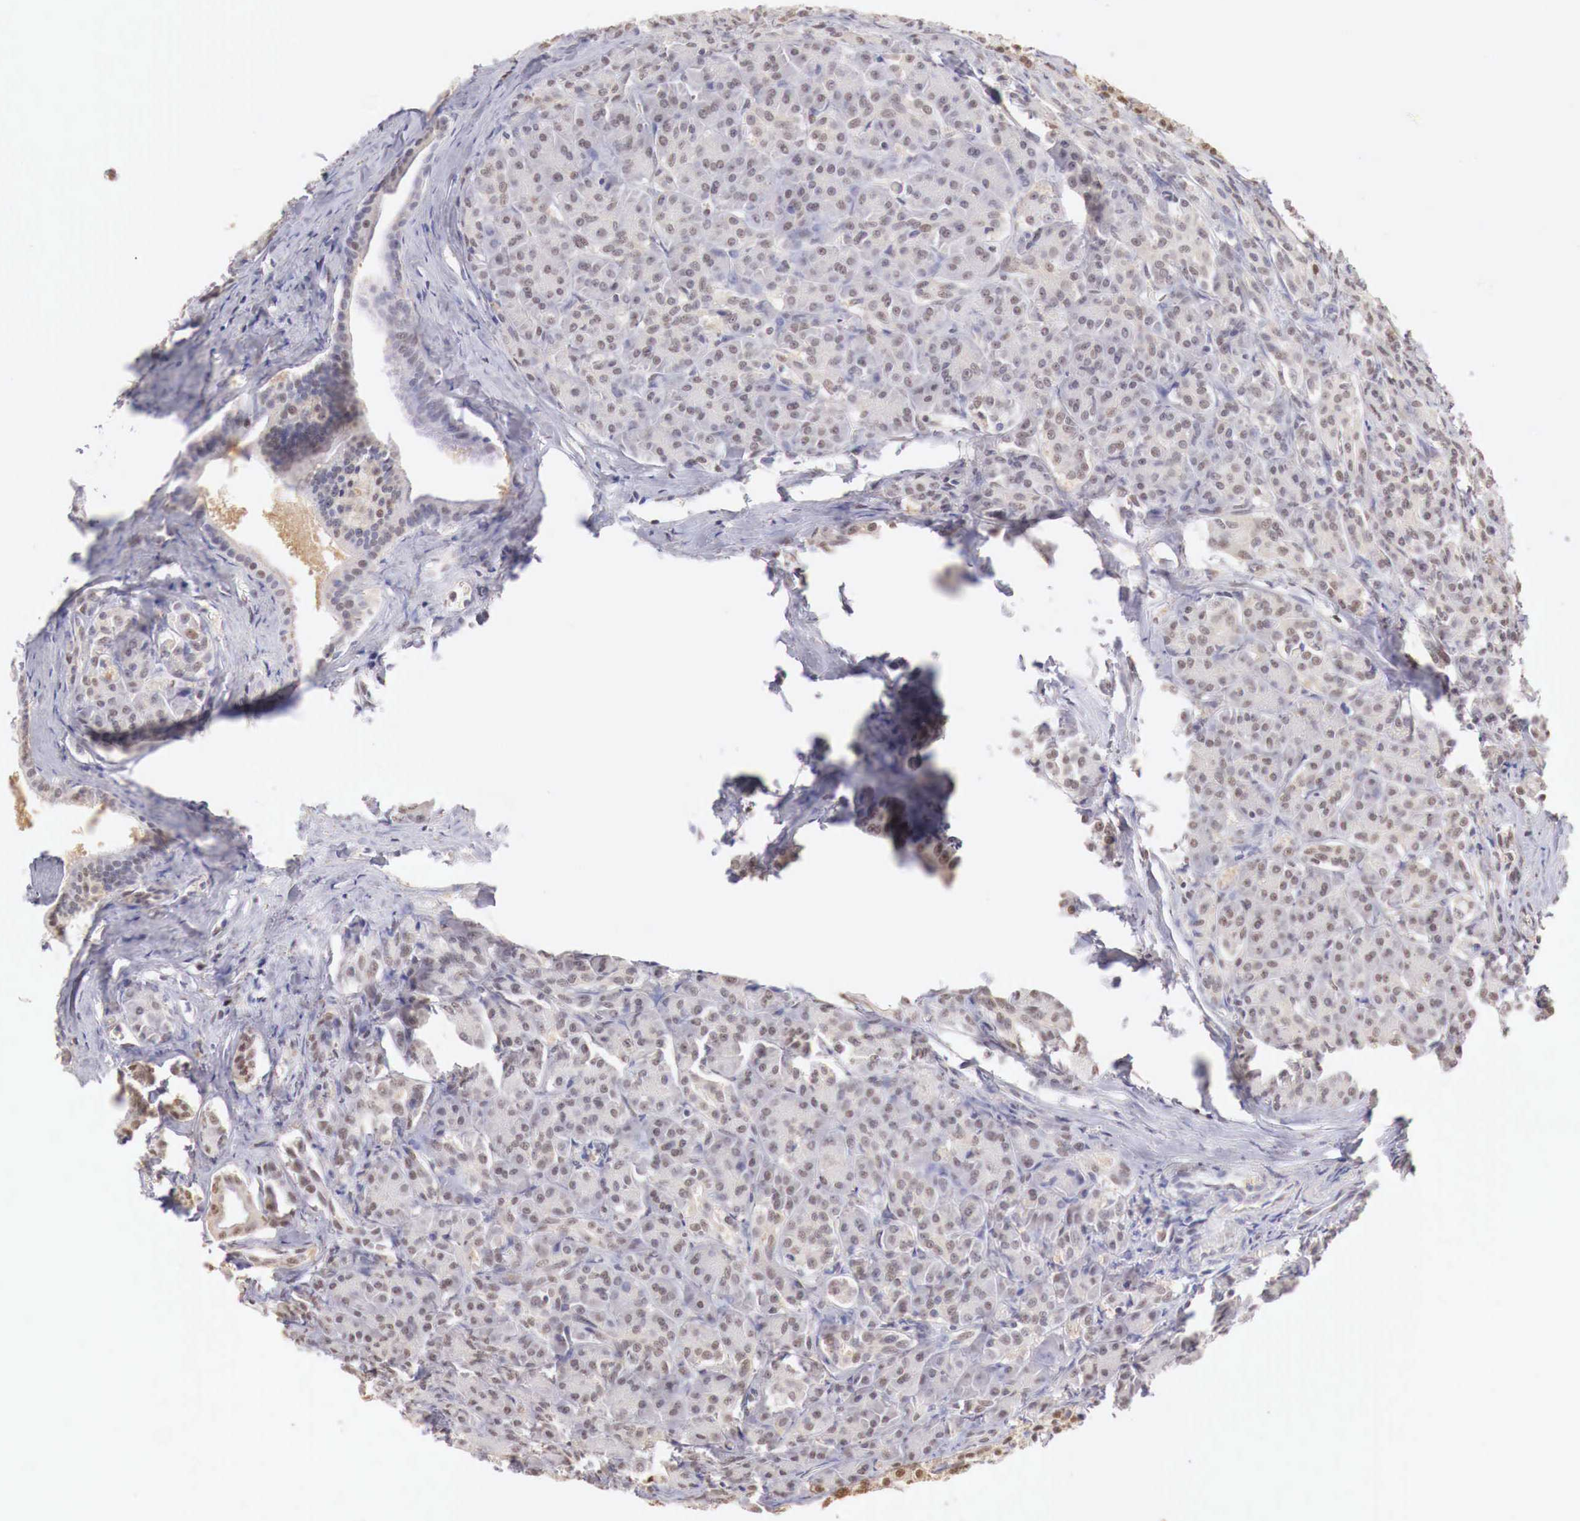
{"staining": {"intensity": "weak", "quantity": "25%-75%", "location": "nuclear"}, "tissue": "pancreas", "cell_type": "Exocrine glandular cells", "image_type": "normal", "snomed": [{"axis": "morphology", "description": "Normal tissue, NOS"}, {"axis": "topography", "description": "Lymph node"}, {"axis": "topography", "description": "Pancreas"}], "caption": "Brown immunohistochemical staining in unremarkable human pancreas exhibits weak nuclear positivity in about 25%-75% of exocrine glandular cells. Immunohistochemistry (ihc) stains the protein in brown and the nuclei are stained blue.", "gene": "UBA1", "patient": {"sex": "male", "age": 59}}